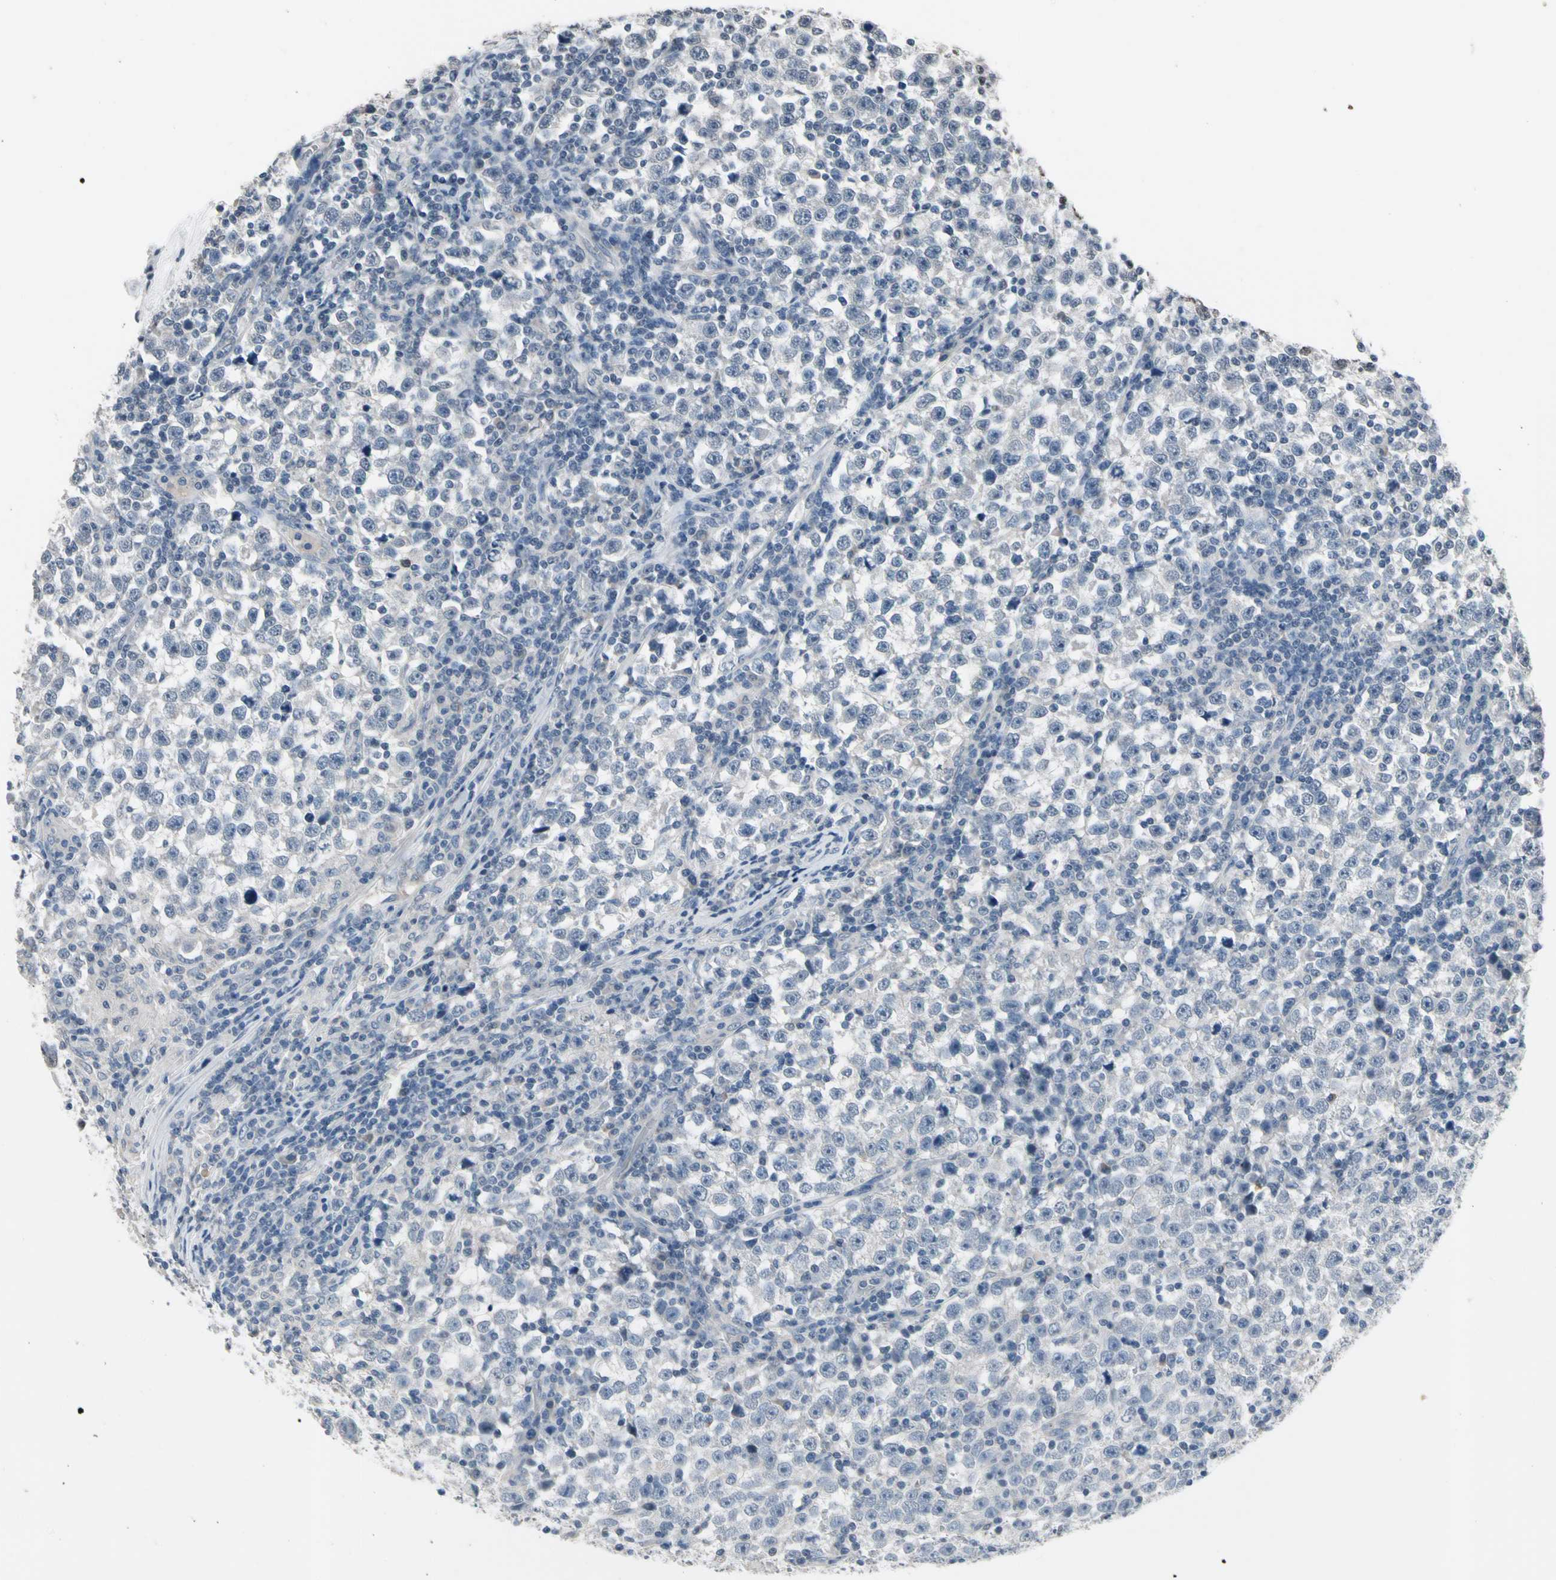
{"staining": {"intensity": "negative", "quantity": "none", "location": "none"}, "tissue": "testis cancer", "cell_type": "Tumor cells", "image_type": "cancer", "snomed": [{"axis": "morphology", "description": "Seminoma, NOS"}, {"axis": "topography", "description": "Testis"}], "caption": "Image shows no significant protein positivity in tumor cells of testis seminoma.", "gene": "SV2A", "patient": {"sex": "male", "age": 43}}